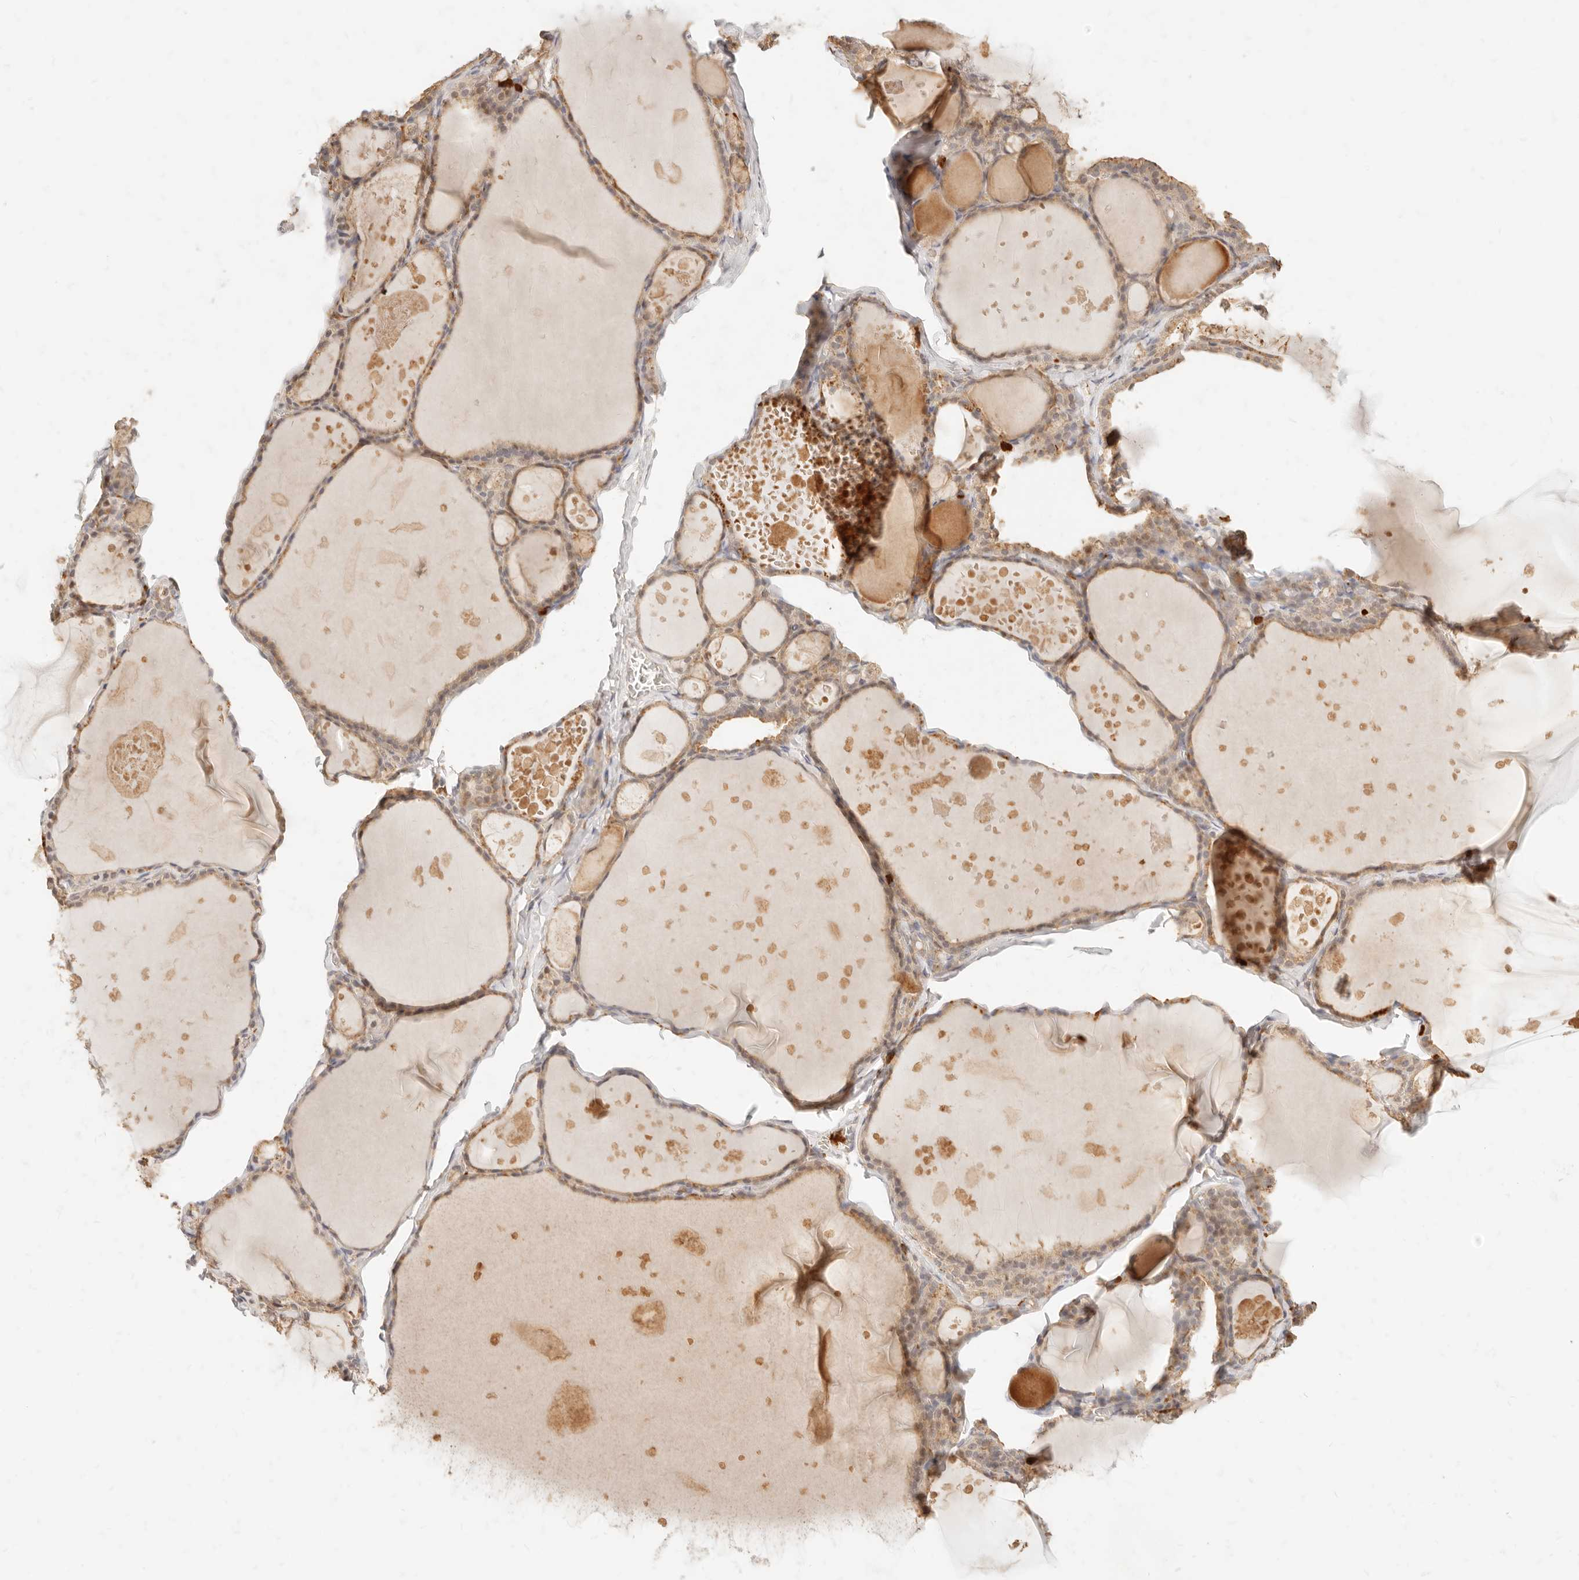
{"staining": {"intensity": "weak", "quantity": ">75%", "location": "cytoplasmic/membranous"}, "tissue": "thyroid gland", "cell_type": "Glandular cells", "image_type": "normal", "snomed": [{"axis": "morphology", "description": "Normal tissue, NOS"}, {"axis": "topography", "description": "Thyroid gland"}], "caption": "DAB (3,3'-diaminobenzidine) immunohistochemical staining of unremarkable human thyroid gland shows weak cytoplasmic/membranous protein expression in approximately >75% of glandular cells. (Stains: DAB (3,3'-diaminobenzidine) in brown, nuclei in blue, Microscopy: brightfield microscopy at high magnification).", "gene": "TMTC2", "patient": {"sex": "male", "age": 56}}